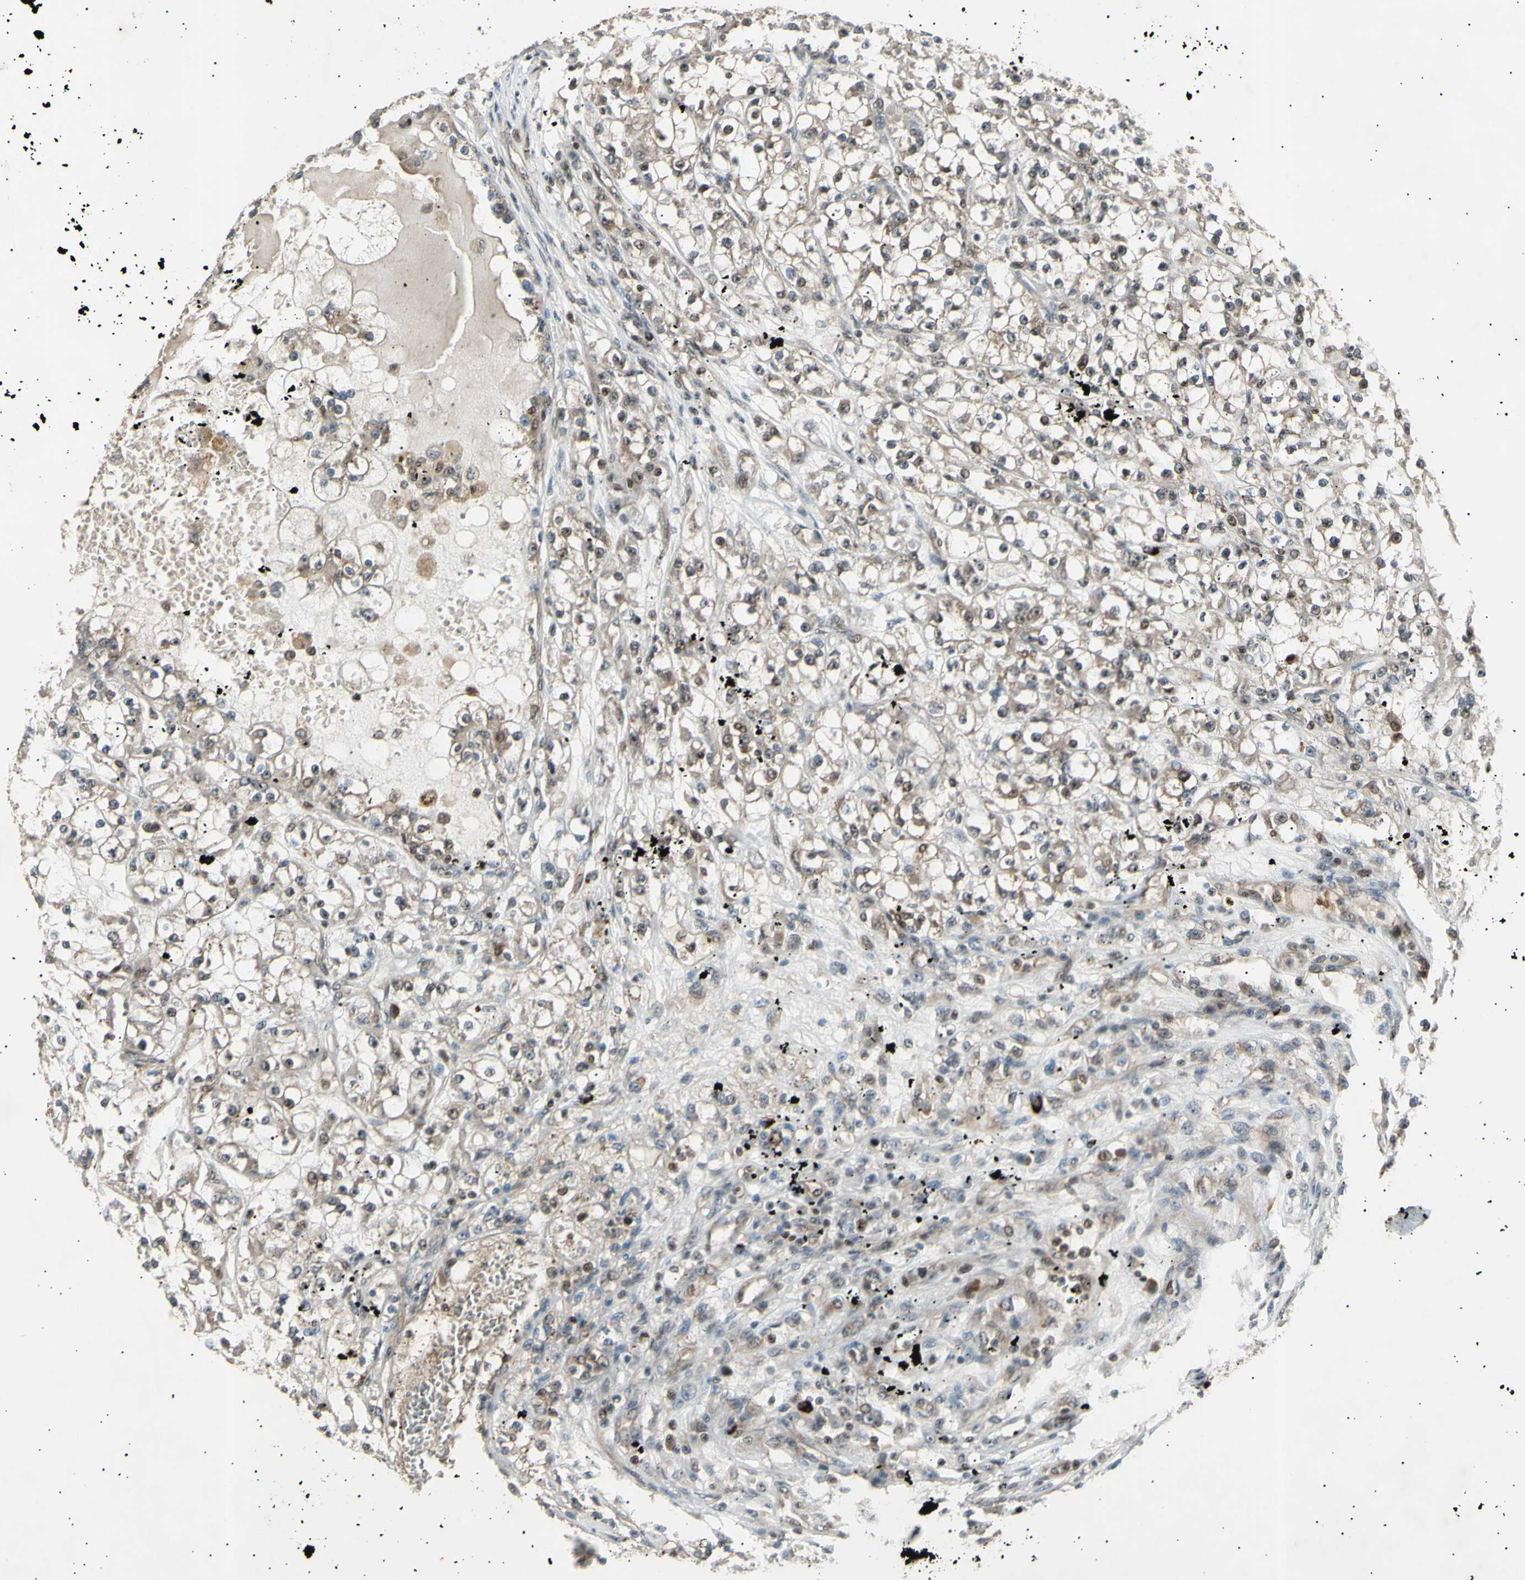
{"staining": {"intensity": "weak", "quantity": "25%-75%", "location": "cytoplasmic/membranous,nuclear"}, "tissue": "renal cancer", "cell_type": "Tumor cells", "image_type": "cancer", "snomed": [{"axis": "morphology", "description": "Adenocarcinoma, NOS"}, {"axis": "topography", "description": "Kidney"}], "caption": "High-power microscopy captured an immunohistochemistry image of adenocarcinoma (renal), revealing weak cytoplasmic/membranous and nuclear staining in approximately 25%-75% of tumor cells.", "gene": "NUAK2", "patient": {"sex": "female", "age": 52}}